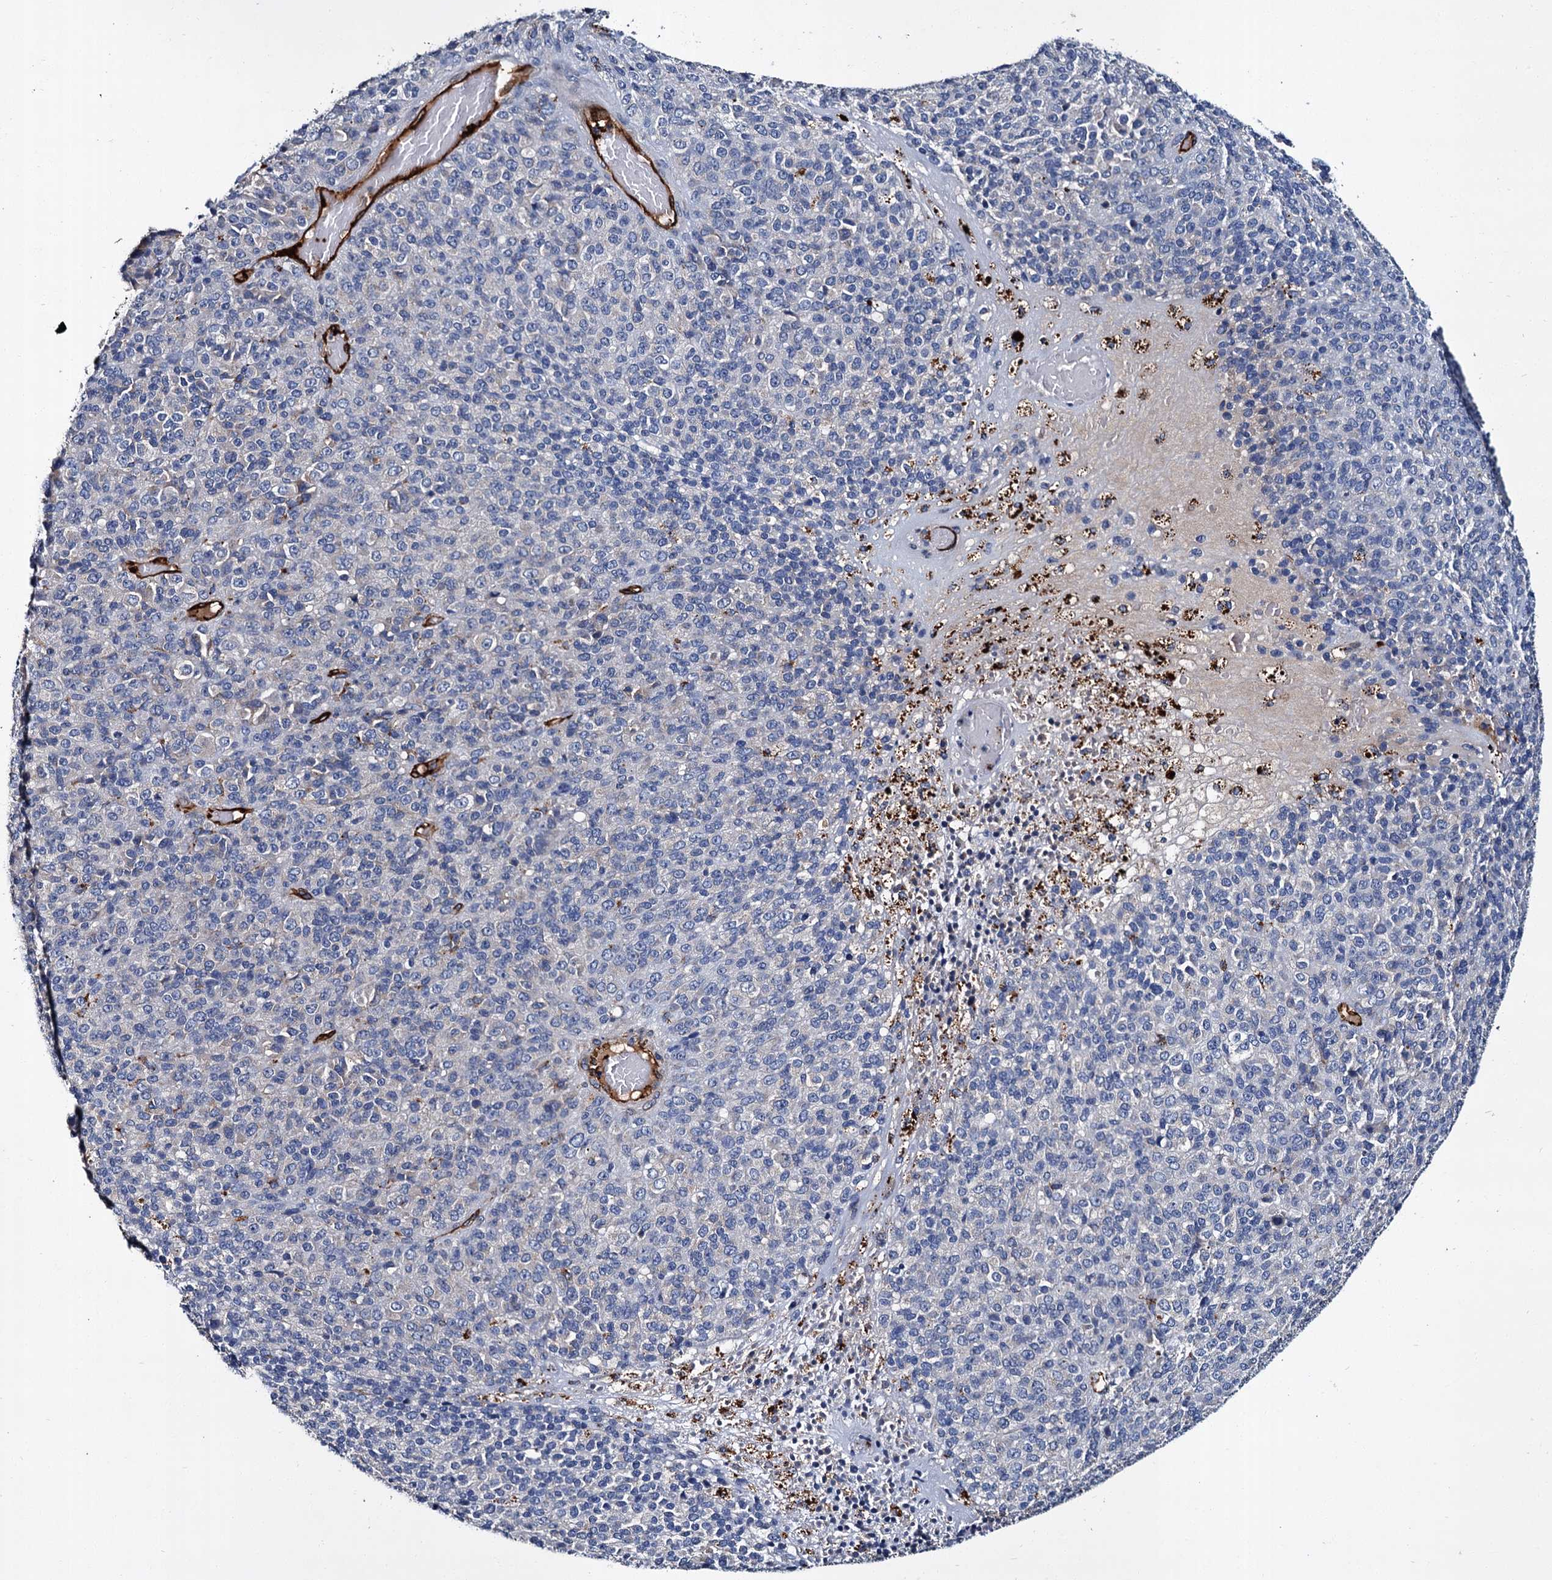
{"staining": {"intensity": "negative", "quantity": "none", "location": "none"}, "tissue": "melanoma", "cell_type": "Tumor cells", "image_type": "cancer", "snomed": [{"axis": "morphology", "description": "Malignant melanoma, Metastatic site"}, {"axis": "topography", "description": "Brain"}], "caption": "Human melanoma stained for a protein using IHC exhibits no staining in tumor cells.", "gene": "CACNA1C", "patient": {"sex": "female", "age": 56}}